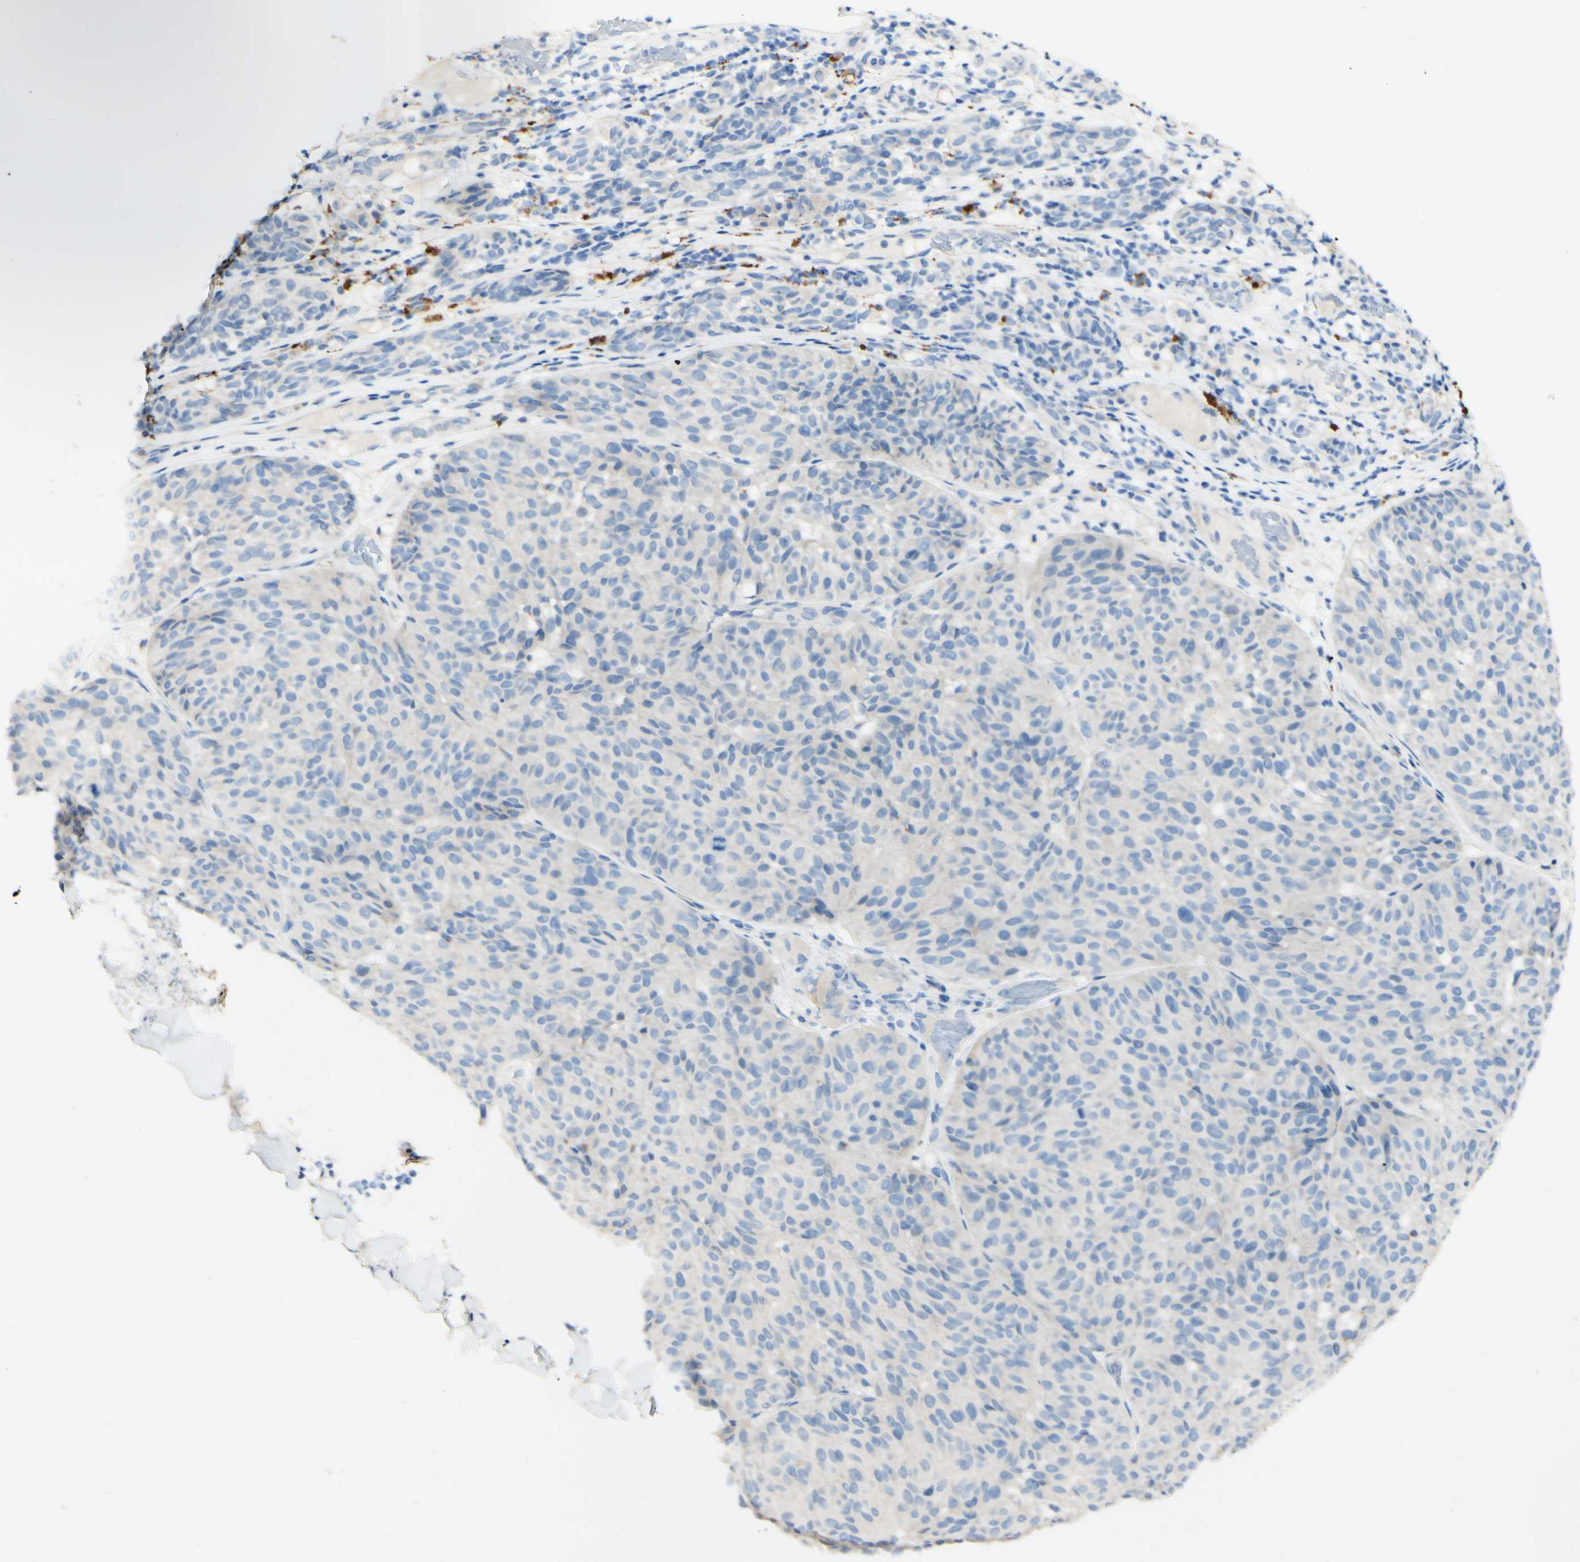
{"staining": {"intensity": "negative", "quantity": "none", "location": "none"}, "tissue": "melanoma", "cell_type": "Tumor cells", "image_type": "cancer", "snomed": [{"axis": "morphology", "description": "Malignant melanoma, NOS"}, {"axis": "topography", "description": "Skin"}], "caption": "Tumor cells are negative for brown protein staining in melanoma. (Brightfield microscopy of DAB (3,3'-diaminobenzidine) immunohistochemistry at high magnification).", "gene": "FGF4", "patient": {"sex": "female", "age": 46}}